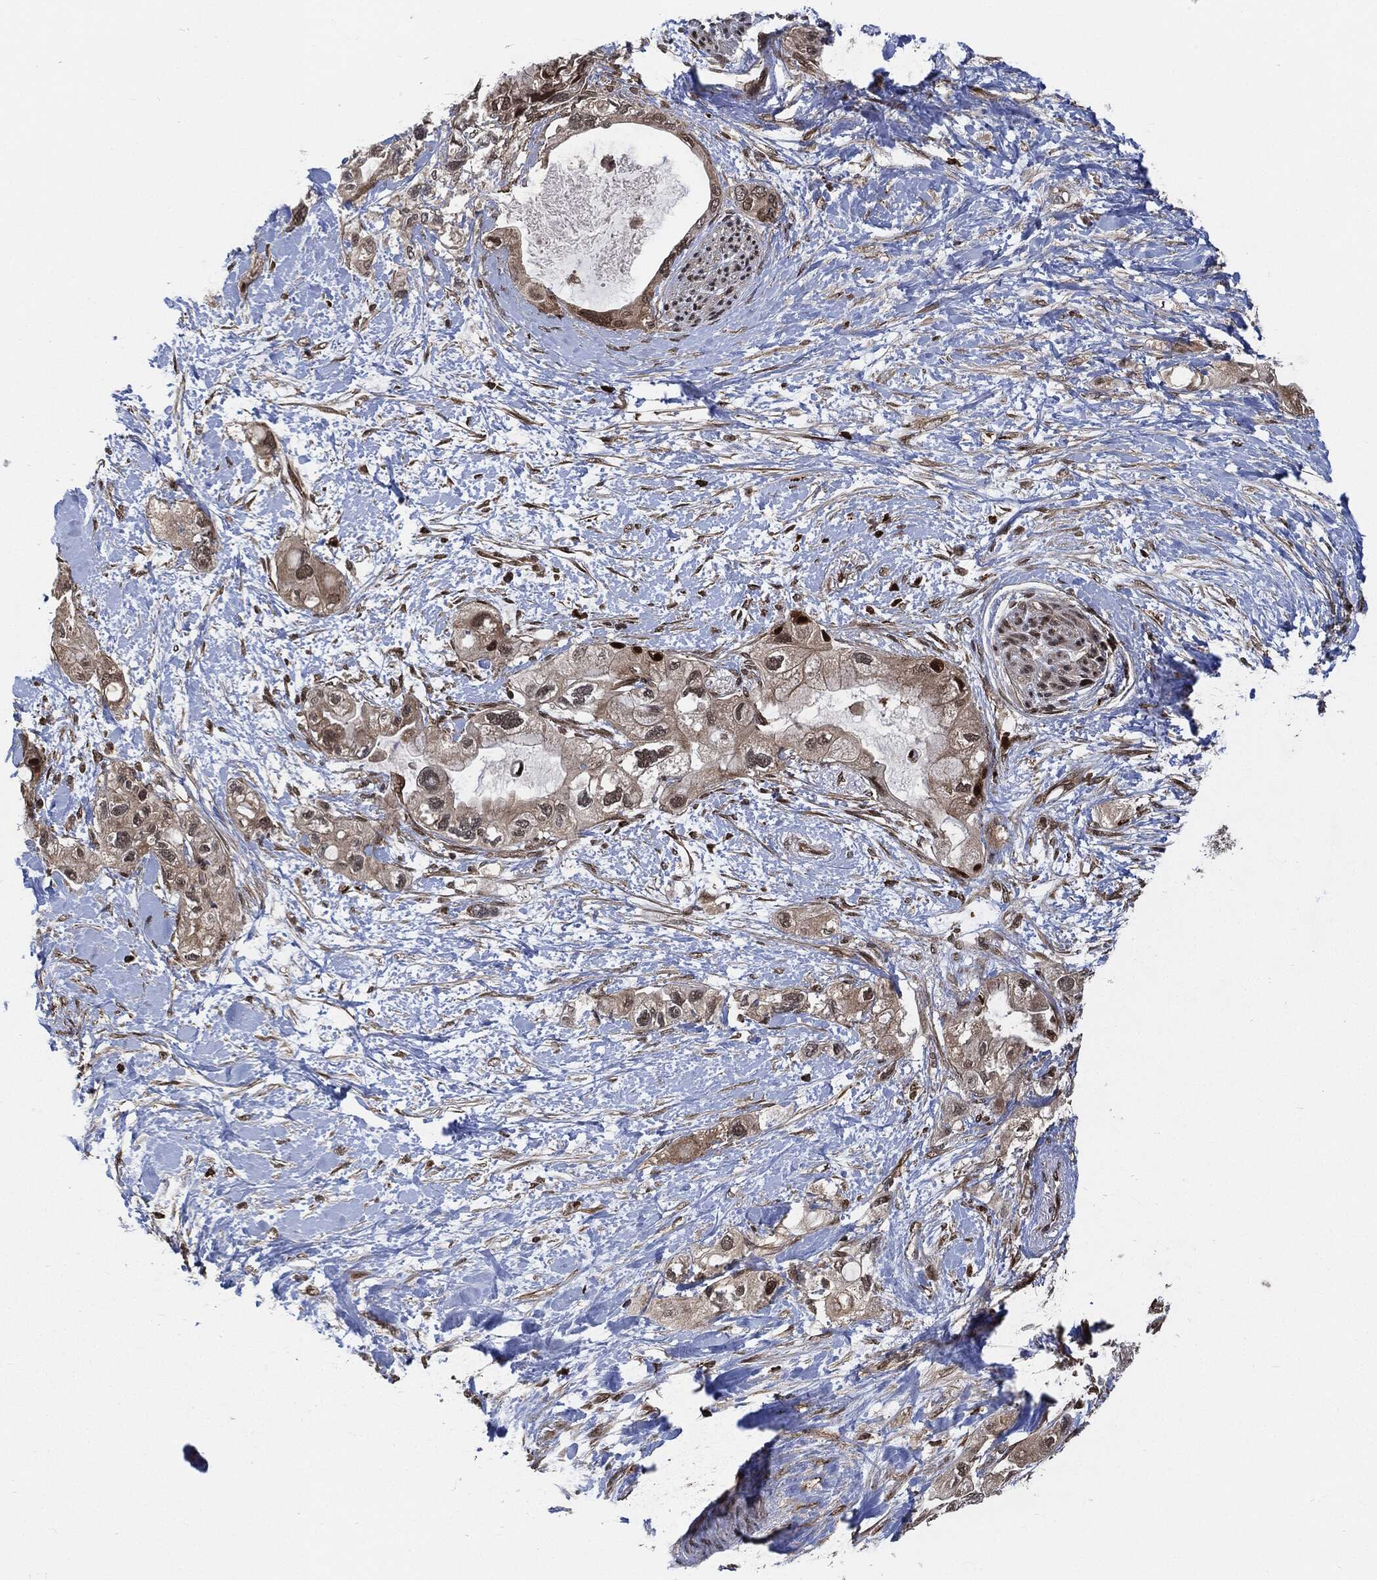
{"staining": {"intensity": "moderate", "quantity": "25%-75%", "location": "cytoplasmic/membranous,nuclear"}, "tissue": "pancreatic cancer", "cell_type": "Tumor cells", "image_type": "cancer", "snomed": [{"axis": "morphology", "description": "Adenocarcinoma, NOS"}, {"axis": "topography", "description": "Pancreas"}], "caption": "Adenocarcinoma (pancreatic) tissue shows moderate cytoplasmic/membranous and nuclear positivity in about 25%-75% of tumor cells, visualized by immunohistochemistry.", "gene": "CUTA", "patient": {"sex": "female", "age": 56}}